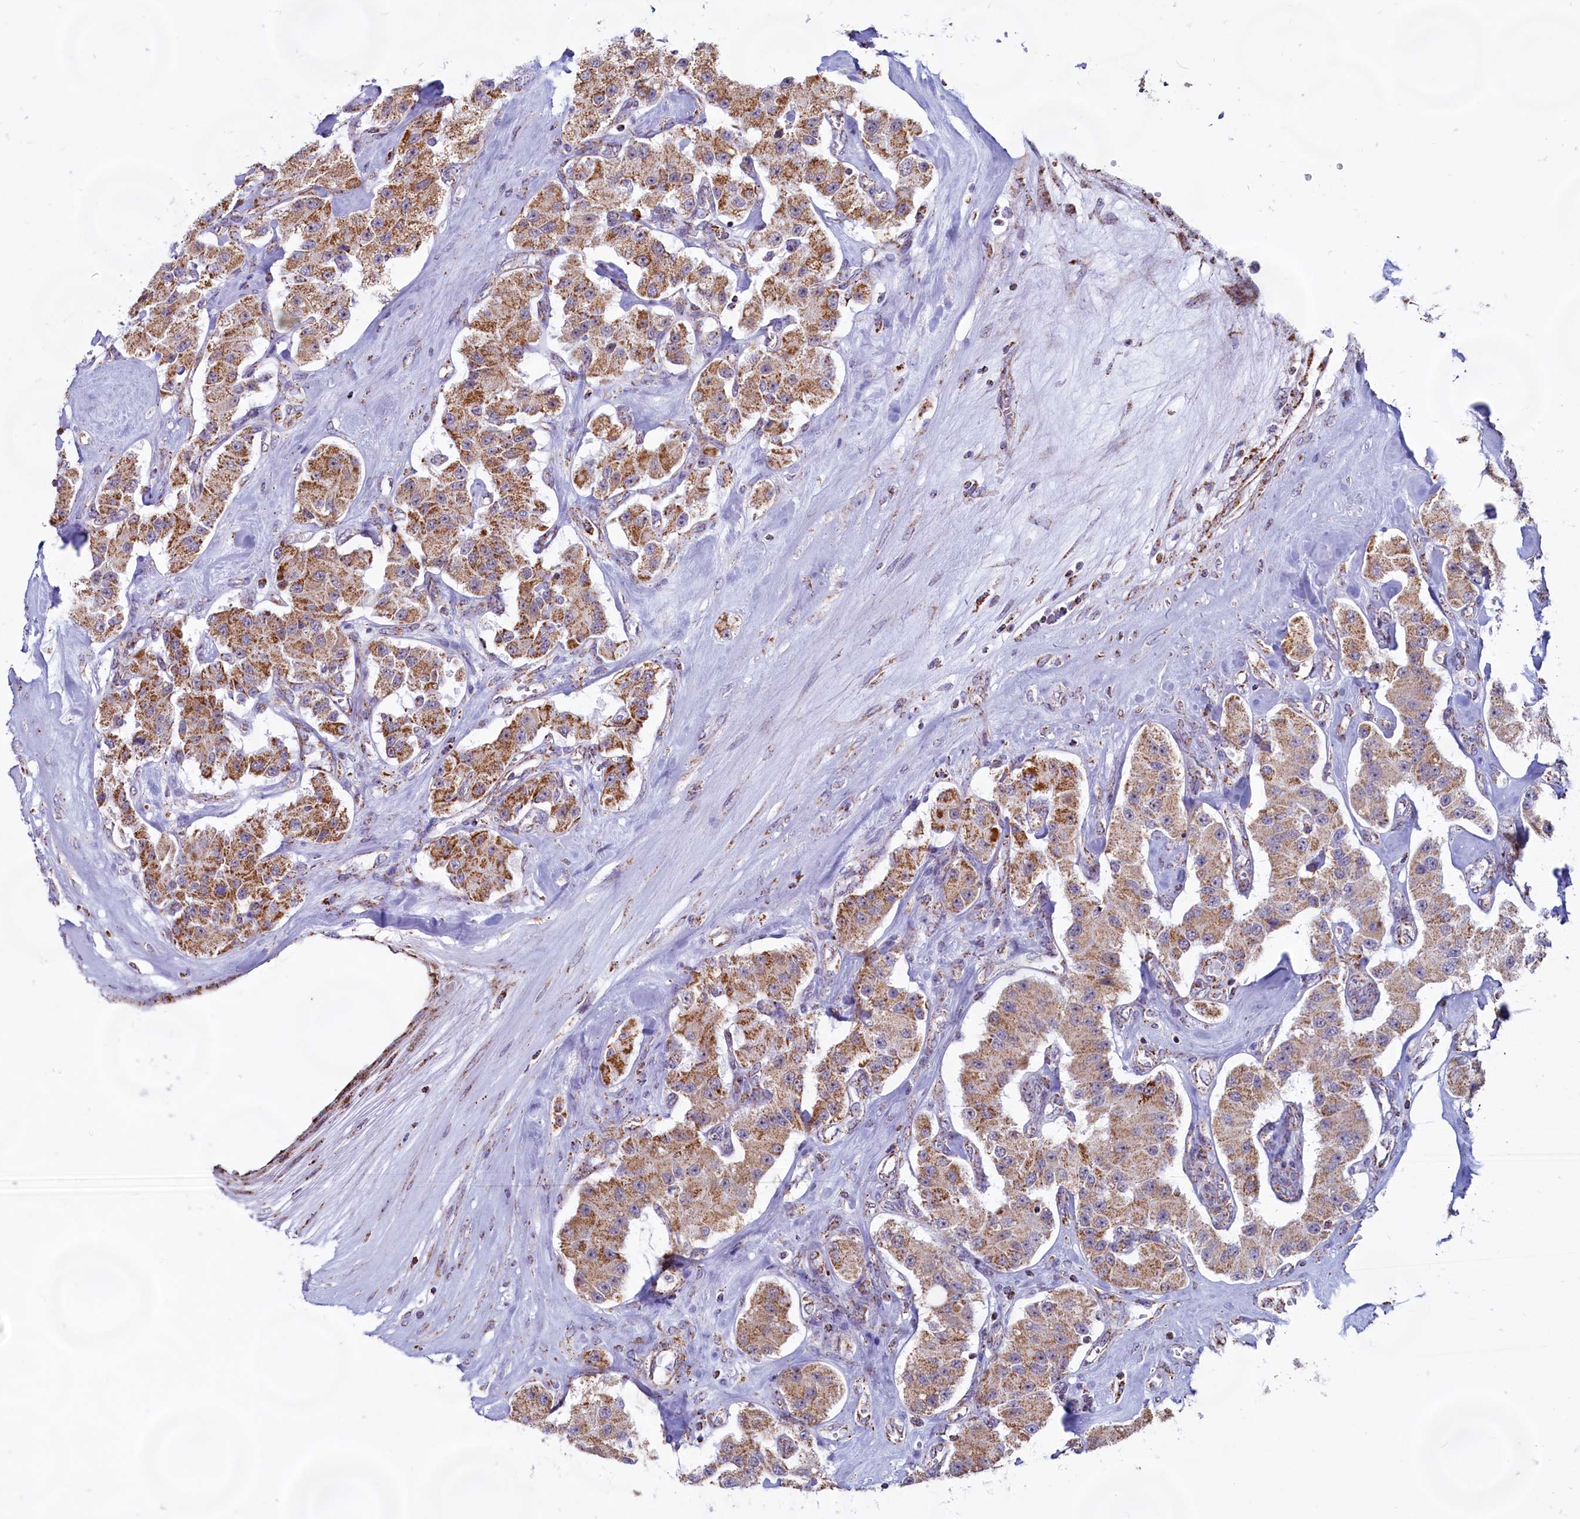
{"staining": {"intensity": "moderate", "quantity": ">75%", "location": "cytoplasmic/membranous"}, "tissue": "carcinoid", "cell_type": "Tumor cells", "image_type": "cancer", "snomed": [{"axis": "morphology", "description": "Carcinoid, malignant, NOS"}, {"axis": "topography", "description": "Pancreas"}], "caption": "Protein staining reveals moderate cytoplasmic/membranous staining in about >75% of tumor cells in carcinoid (malignant).", "gene": "C1D", "patient": {"sex": "male", "age": 41}}